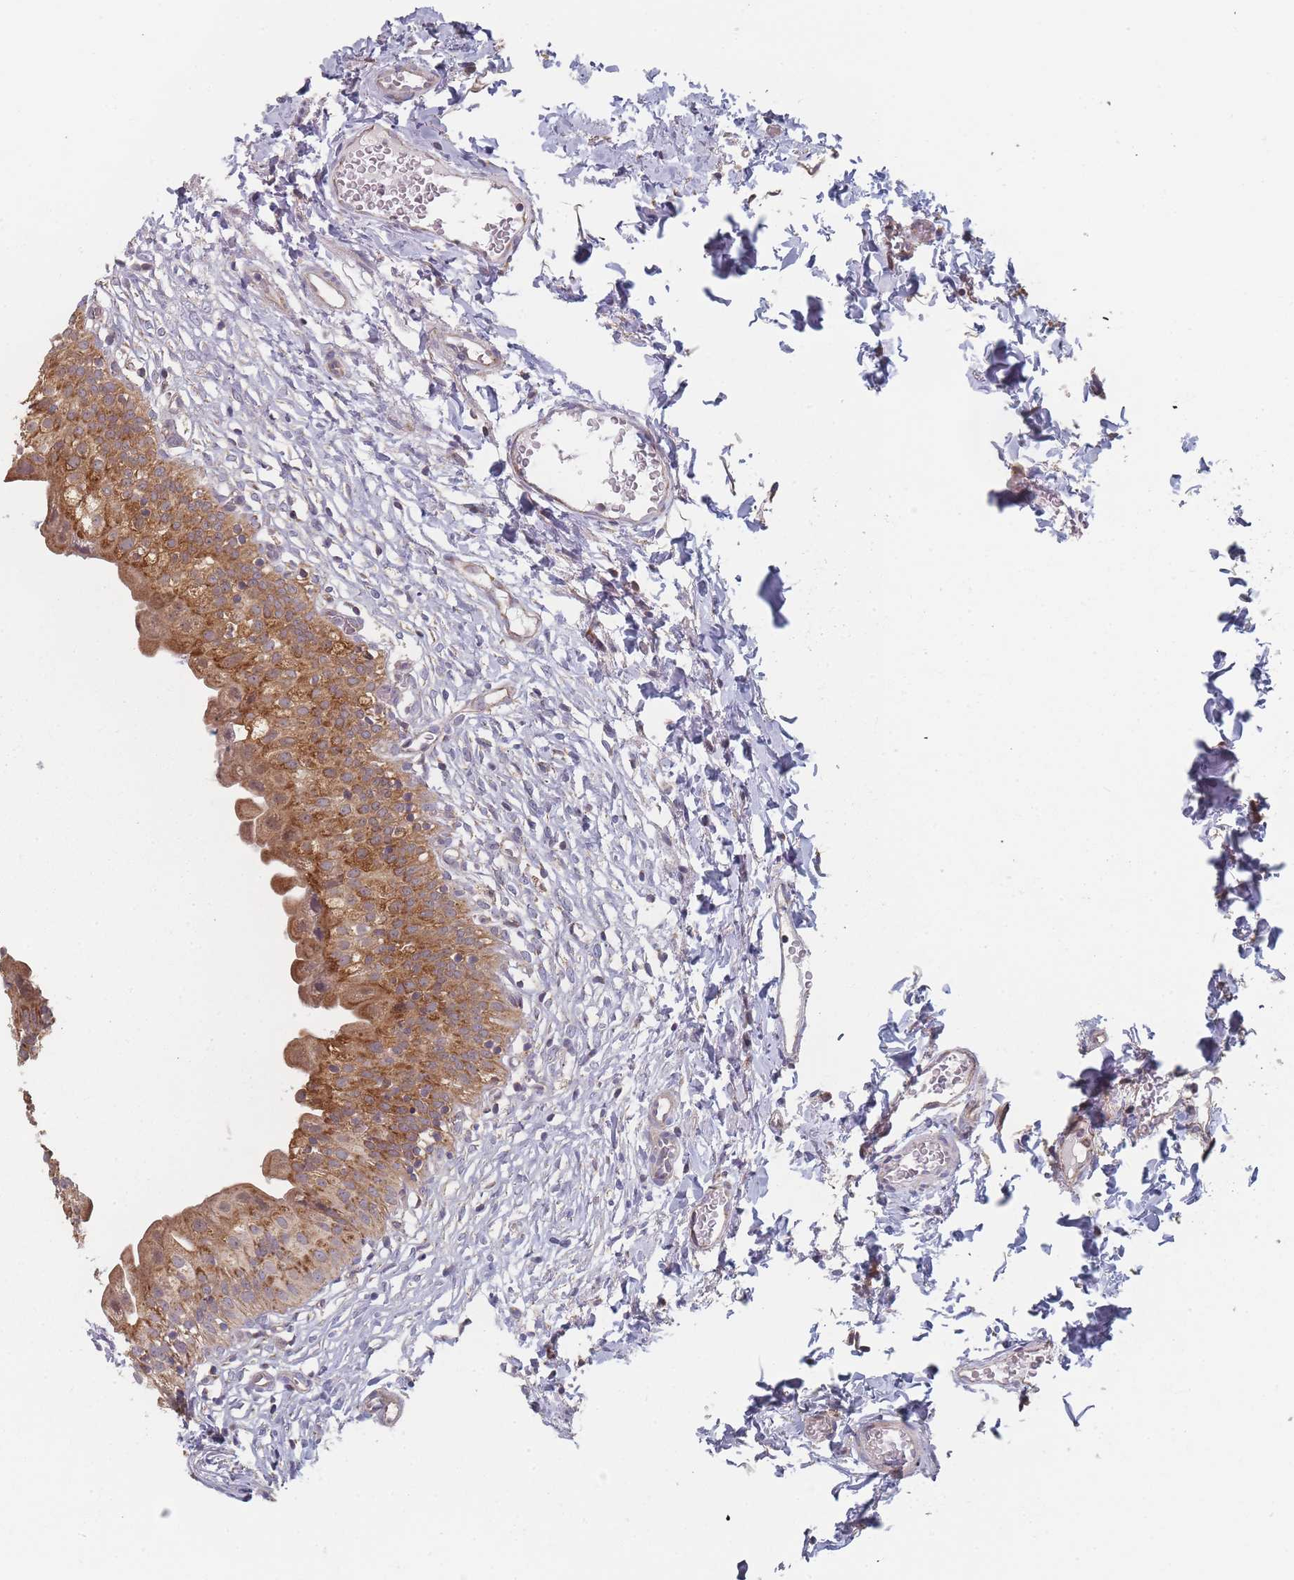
{"staining": {"intensity": "moderate", "quantity": ">75%", "location": "cytoplasmic/membranous"}, "tissue": "urinary bladder", "cell_type": "Urothelial cells", "image_type": "normal", "snomed": [{"axis": "morphology", "description": "Normal tissue, NOS"}, {"axis": "topography", "description": "Urinary bladder"}], "caption": "Immunohistochemistry of benign human urinary bladder displays medium levels of moderate cytoplasmic/membranous expression in approximately >75% of urothelial cells.", "gene": "PSMB3", "patient": {"sex": "male", "age": 55}}